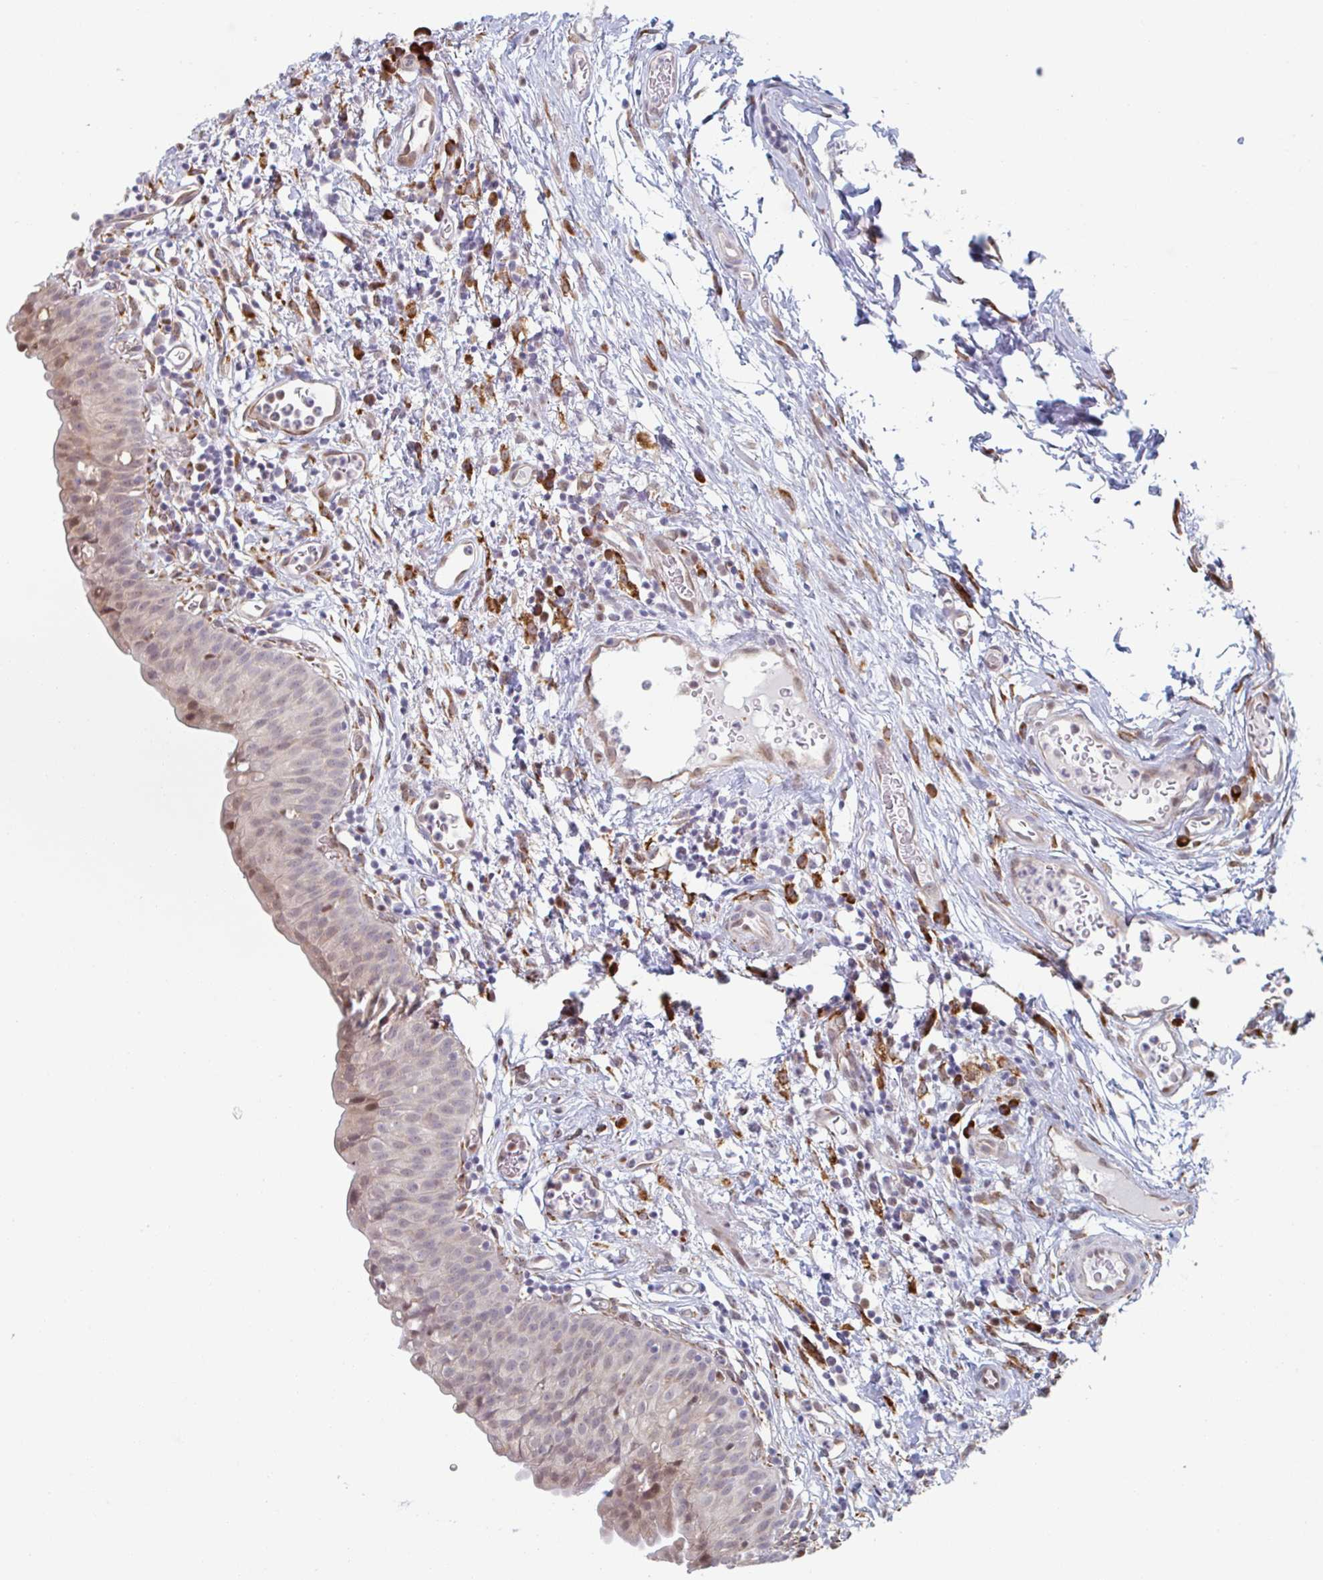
{"staining": {"intensity": "weak", "quantity": "<25%", "location": "cytoplasmic/membranous"}, "tissue": "urinary bladder", "cell_type": "Urothelial cells", "image_type": "normal", "snomed": [{"axis": "morphology", "description": "Normal tissue, NOS"}, {"axis": "morphology", "description": "Inflammation, NOS"}, {"axis": "topography", "description": "Urinary bladder"}], "caption": "This is an IHC image of benign urinary bladder. There is no staining in urothelial cells.", "gene": "TRAPPC10", "patient": {"sex": "male", "age": 57}}